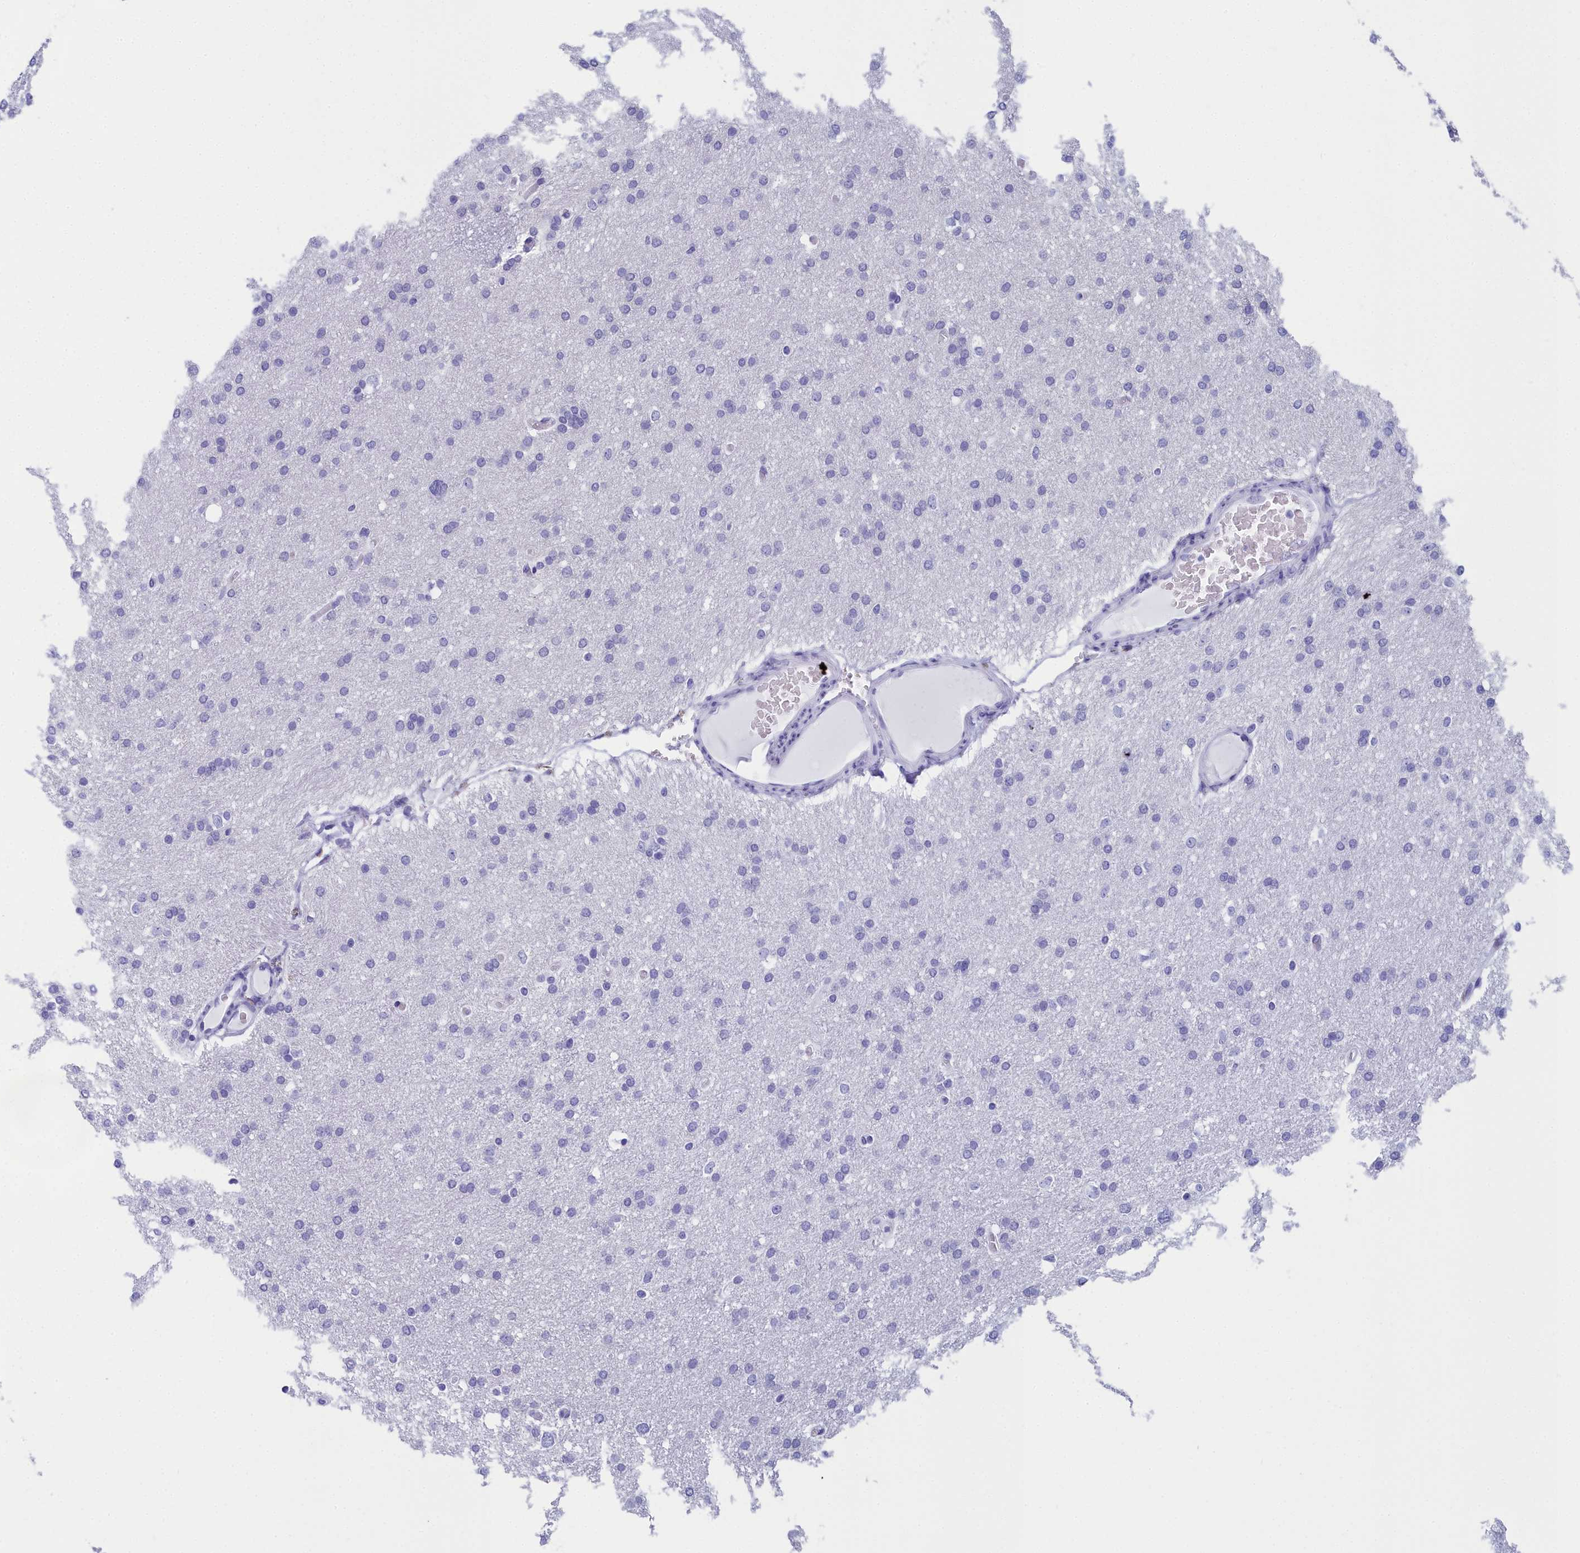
{"staining": {"intensity": "negative", "quantity": "none", "location": "none"}, "tissue": "glioma", "cell_type": "Tumor cells", "image_type": "cancer", "snomed": [{"axis": "morphology", "description": "Glioma, malignant, High grade"}, {"axis": "topography", "description": "Cerebral cortex"}], "caption": "Histopathology image shows no protein expression in tumor cells of glioma tissue.", "gene": "CCDC97", "patient": {"sex": "female", "age": 36}}